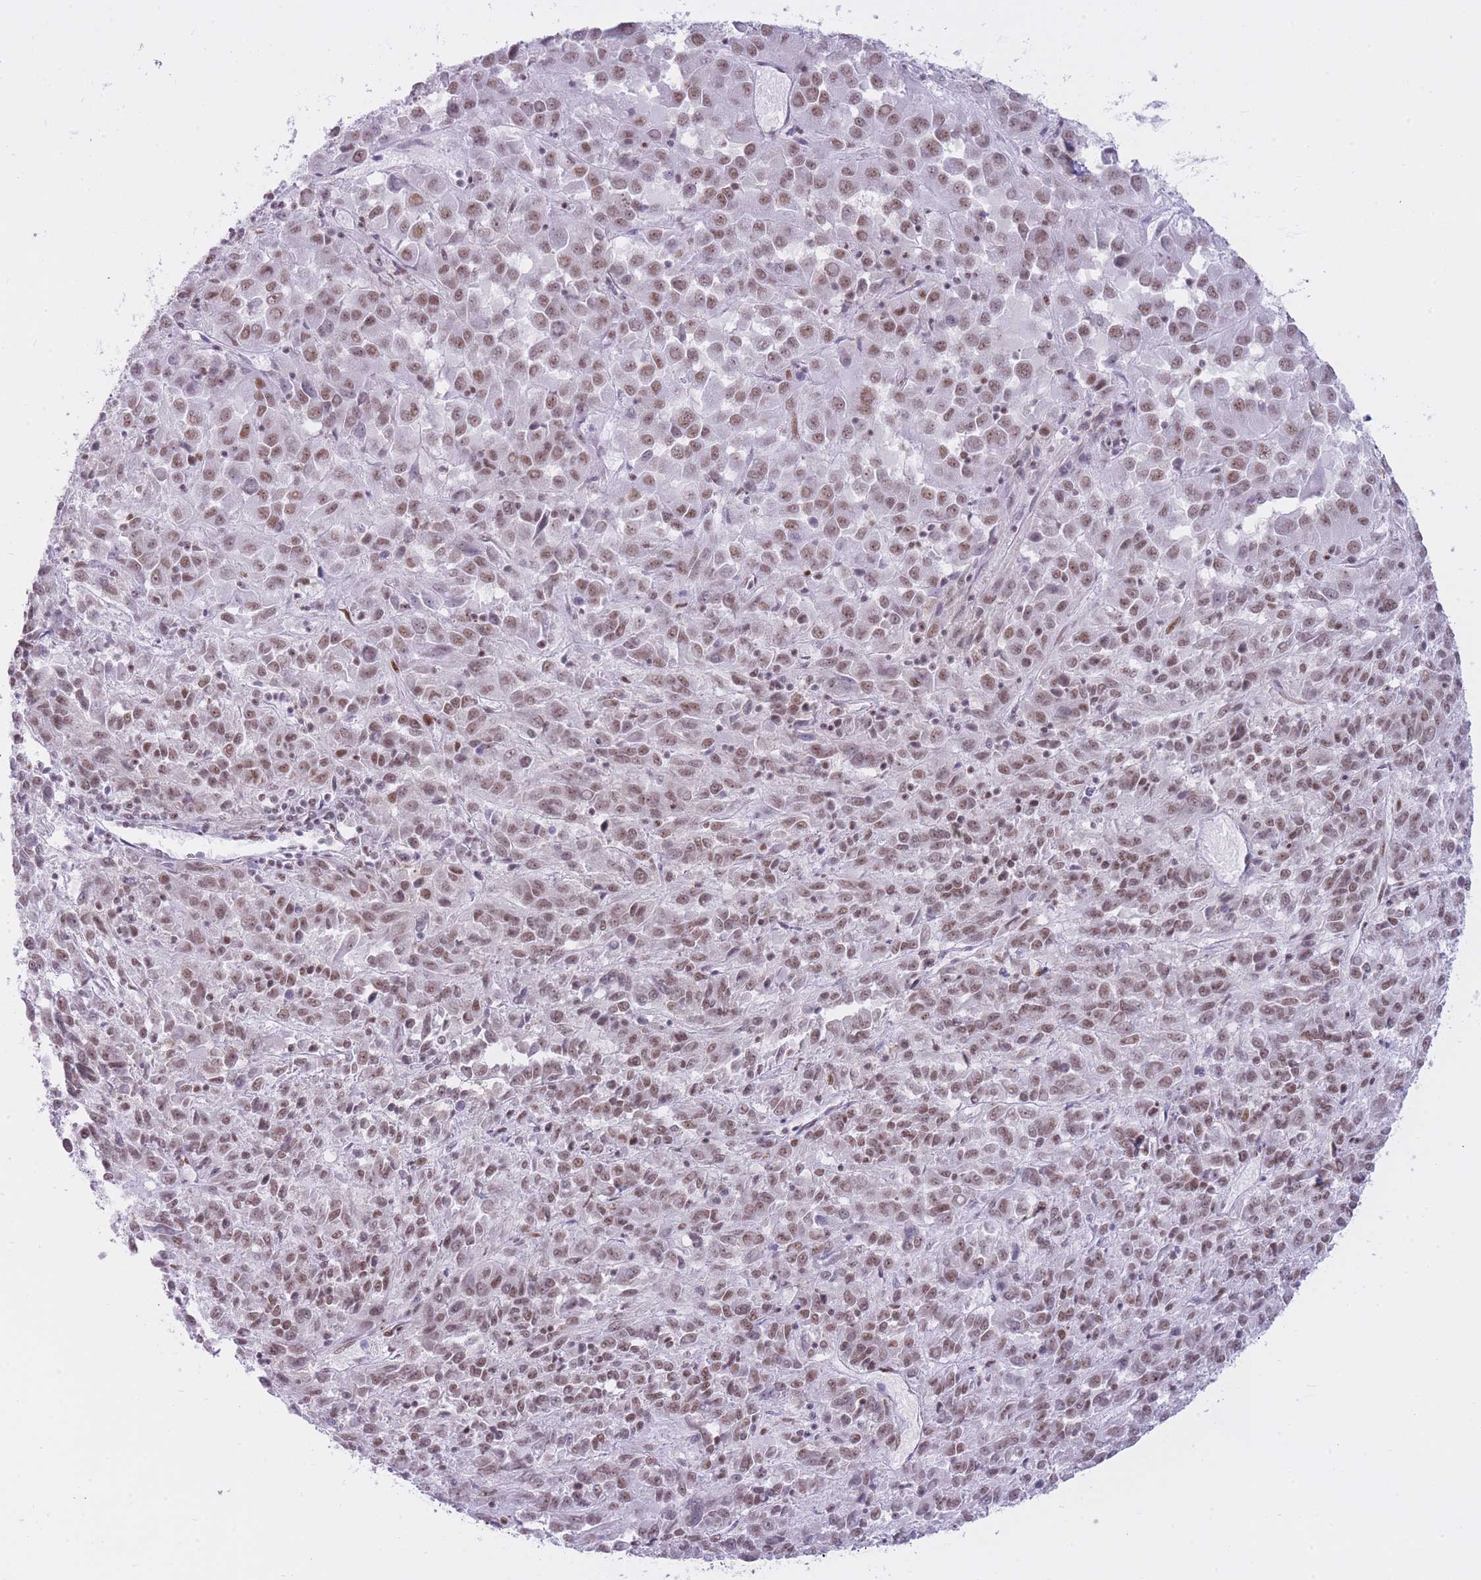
{"staining": {"intensity": "moderate", "quantity": ">75%", "location": "nuclear"}, "tissue": "melanoma", "cell_type": "Tumor cells", "image_type": "cancer", "snomed": [{"axis": "morphology", "description": "Malignant melanoma, Metastatic site"}, {"axis": "topography", "description": "Lung"}], "caption": "IHC (DAB (3,3'-diaminobenzidine)) staining of melanoma reveals moderate nuclear protein expression in approximately >75% of tumor cells.", "gene": "HNRNPUL1", "patient": {"sex": "male", "age": 64}}